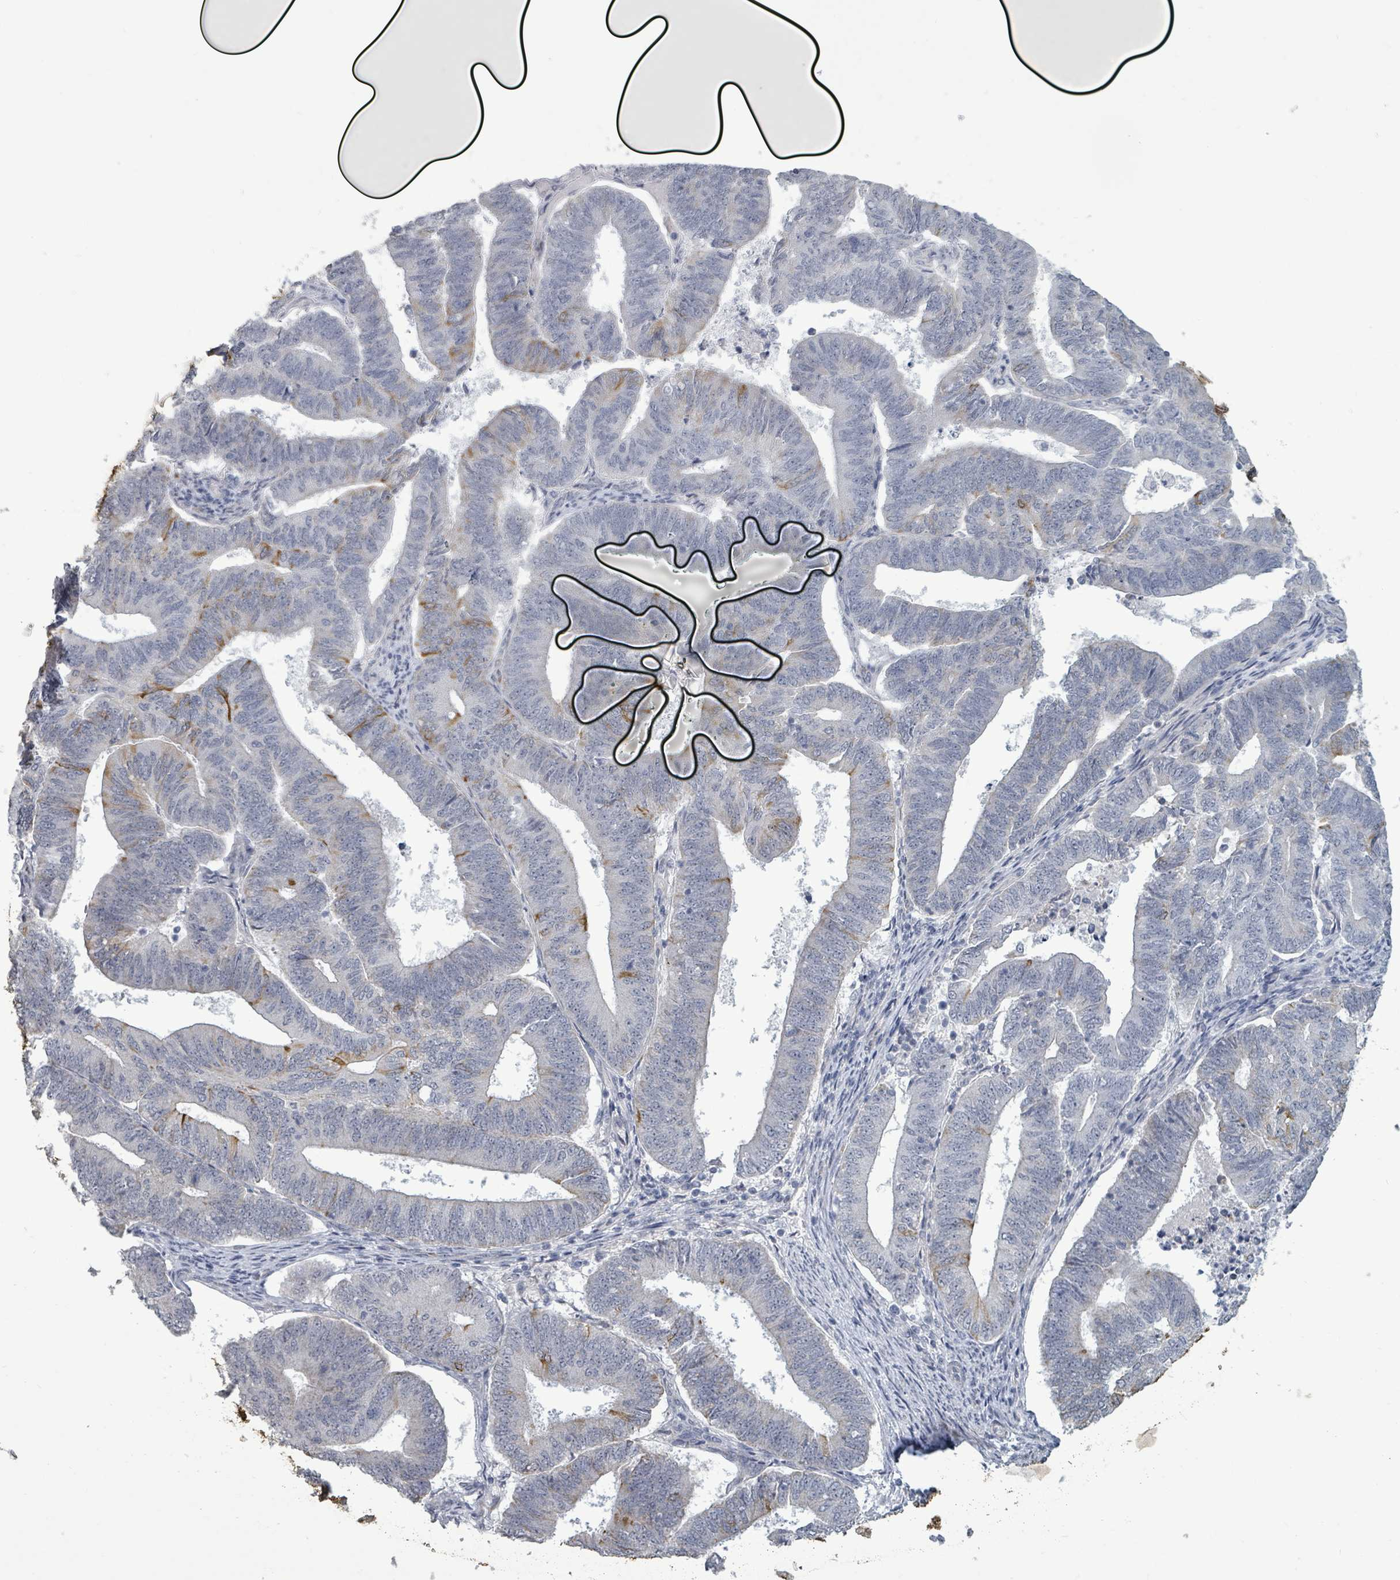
{"staining": {"intensity": "moderate", "quantity": "<25%", "location": "cytoplasmic/membranous"}, "tissue": "endometrial cancer", "cell_type": "Tumor cells", "image_type": "cancer", "snomed": [{"axis": "morphology", "description": "Adenocarcinoma, NOS"}, {"axis": "topography", "description": "Endometrium"}], "caption": "About <25% of tumor cells in human endometrial adenocarcinoma display moderate cytoplasmic/membranous protein positivity as visualized by brown immunohistochemical staining.", "gene": "PTPN20", "patient": {"sex": "female", "age": 70}}